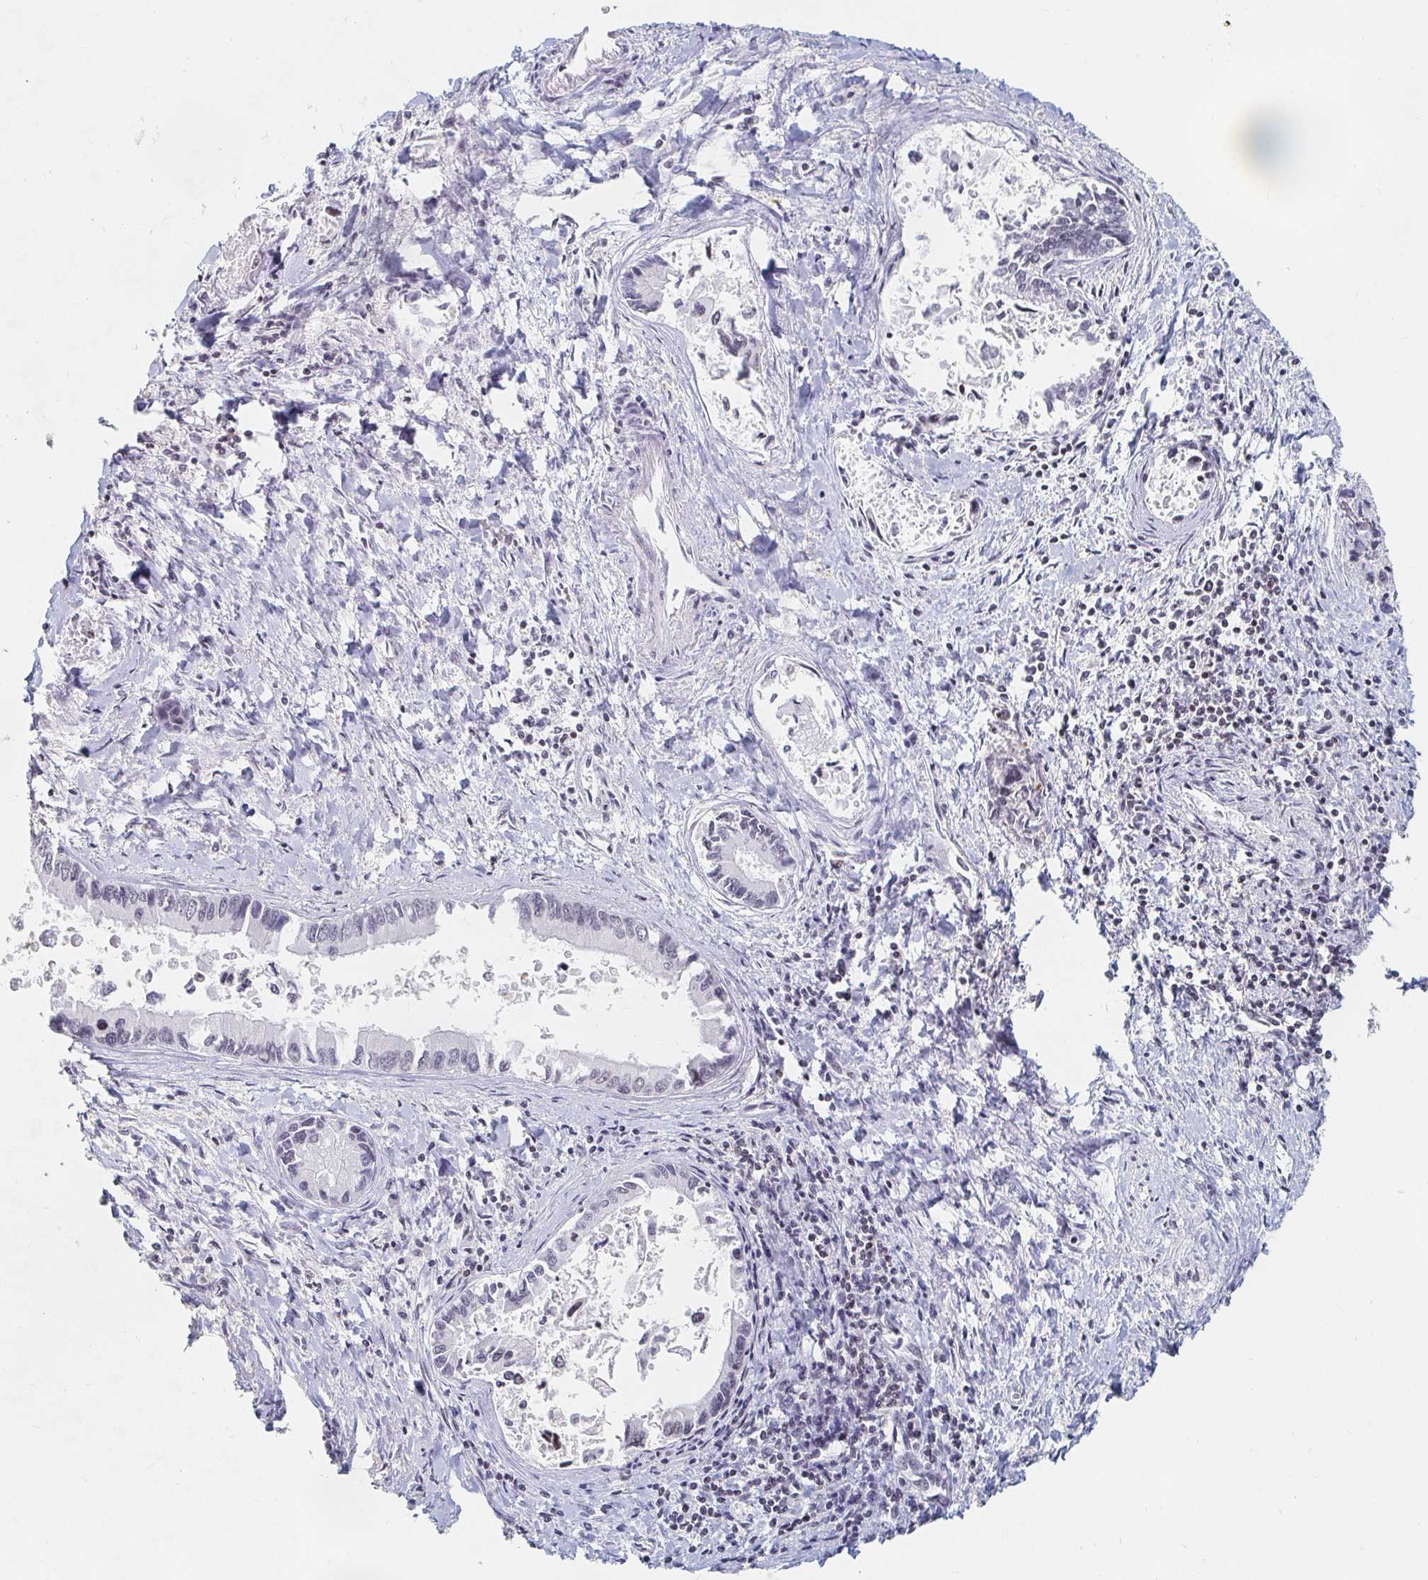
{"staining": {"intensity": "negative", "quantity": "none", "location": "none"}, "tissue": "liver cancer", "cell_type": "Tumor cells", "image_type": "cancer", "snomed": [{"axis": "morphology", "description": "Cholangiocarcinoma"}, {"axis": "topography", "description": "Liver"}], "caption": "Immunohistochemistry histopathology image of neoplastic tissue: cholangiocarcinoma (liver) stained with DAB reveals no significant protein staining in tumor cells.", "gene": "NME9", "patient": {"sex": "male", "age": 66}}